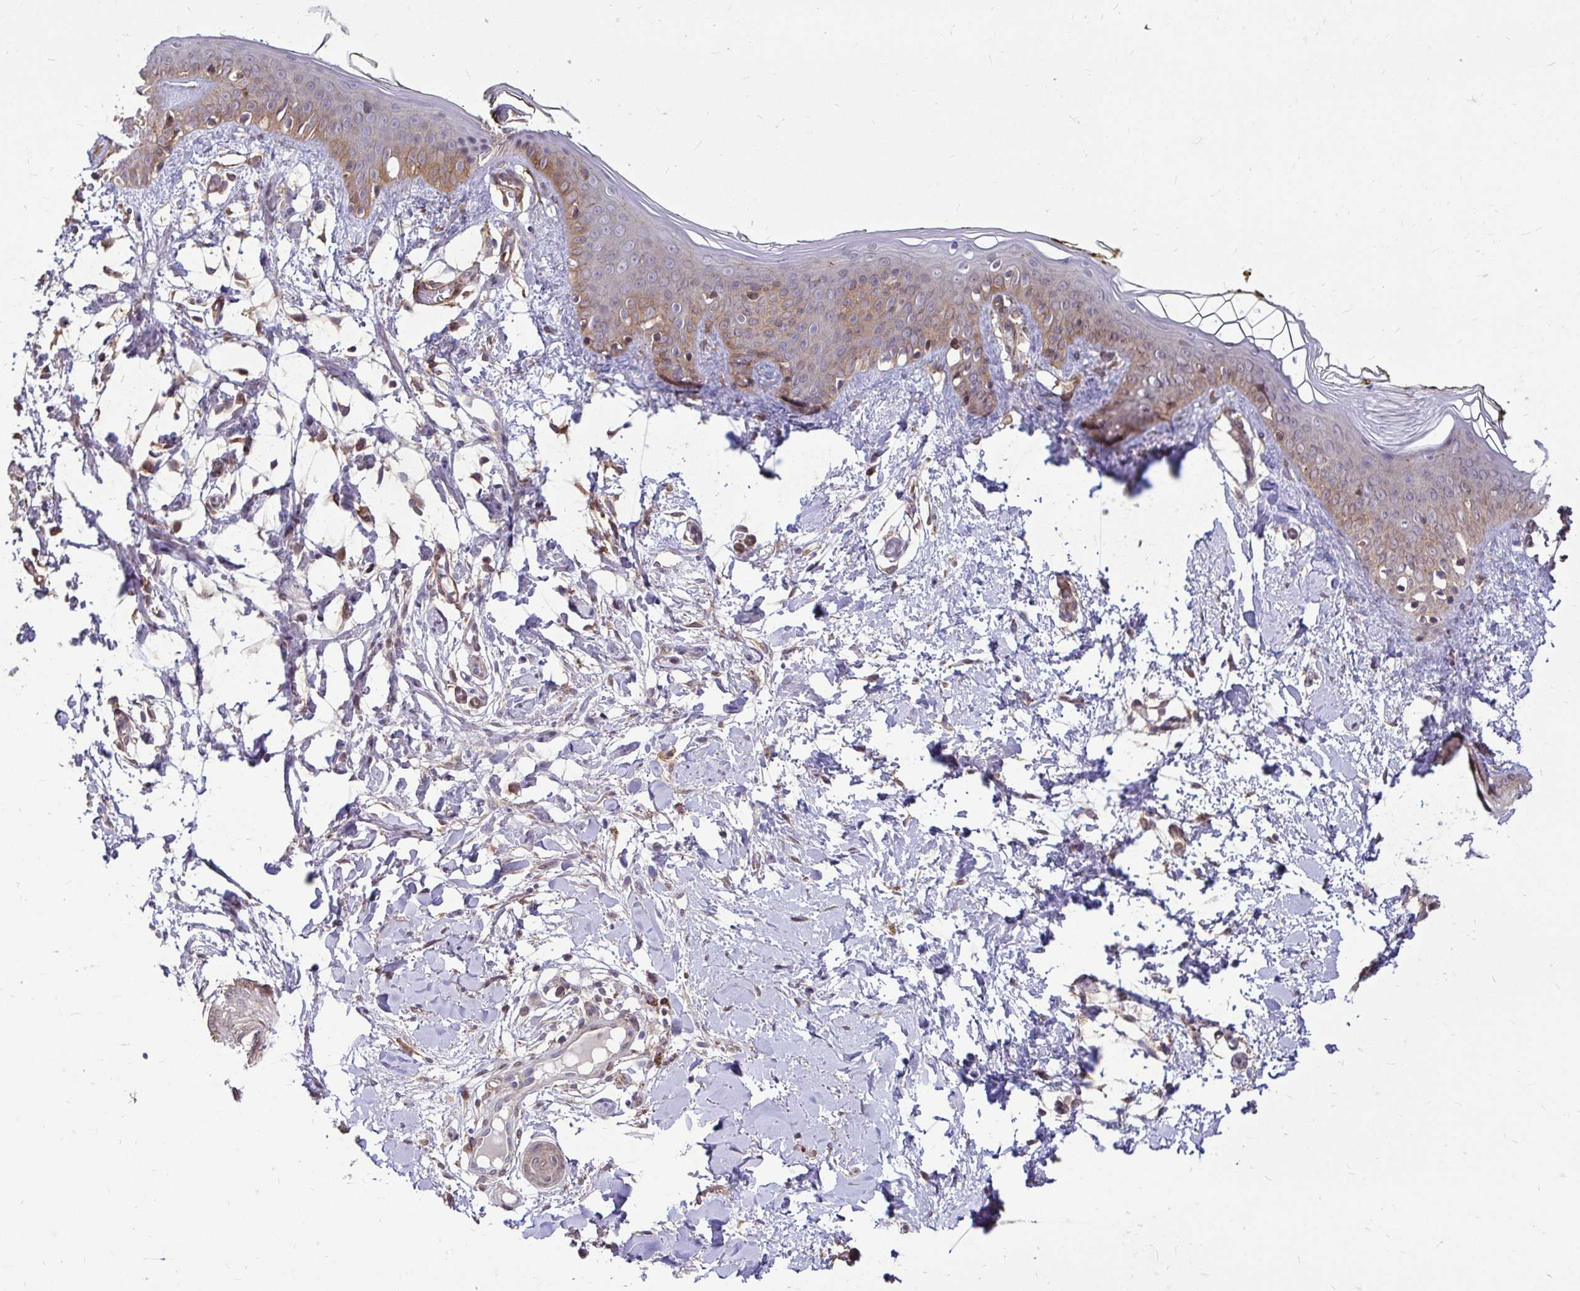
{"staining": {"intensity": "moderate", "quantity": ">75%", "location": "cytoplasmic/membranous,nuclear"}, "tissue": "skin", "cell_type": "Fibroblasts", "image_type": "normal", "snomed": [{"axis": "morphology", "description": "Normal tissue, NOS"}, {"axis": "topography", "description": "Skin"}], "caption": "A brown stain labels moderate cytoplasmic/membranous,nuclear expression of a protein in fibroblasts of benign skin. (DAB = brown stain, brightfield microscopy at high magnification).", "gene": "TRIP6", "patient": {"sex": "female", "age": 34}}